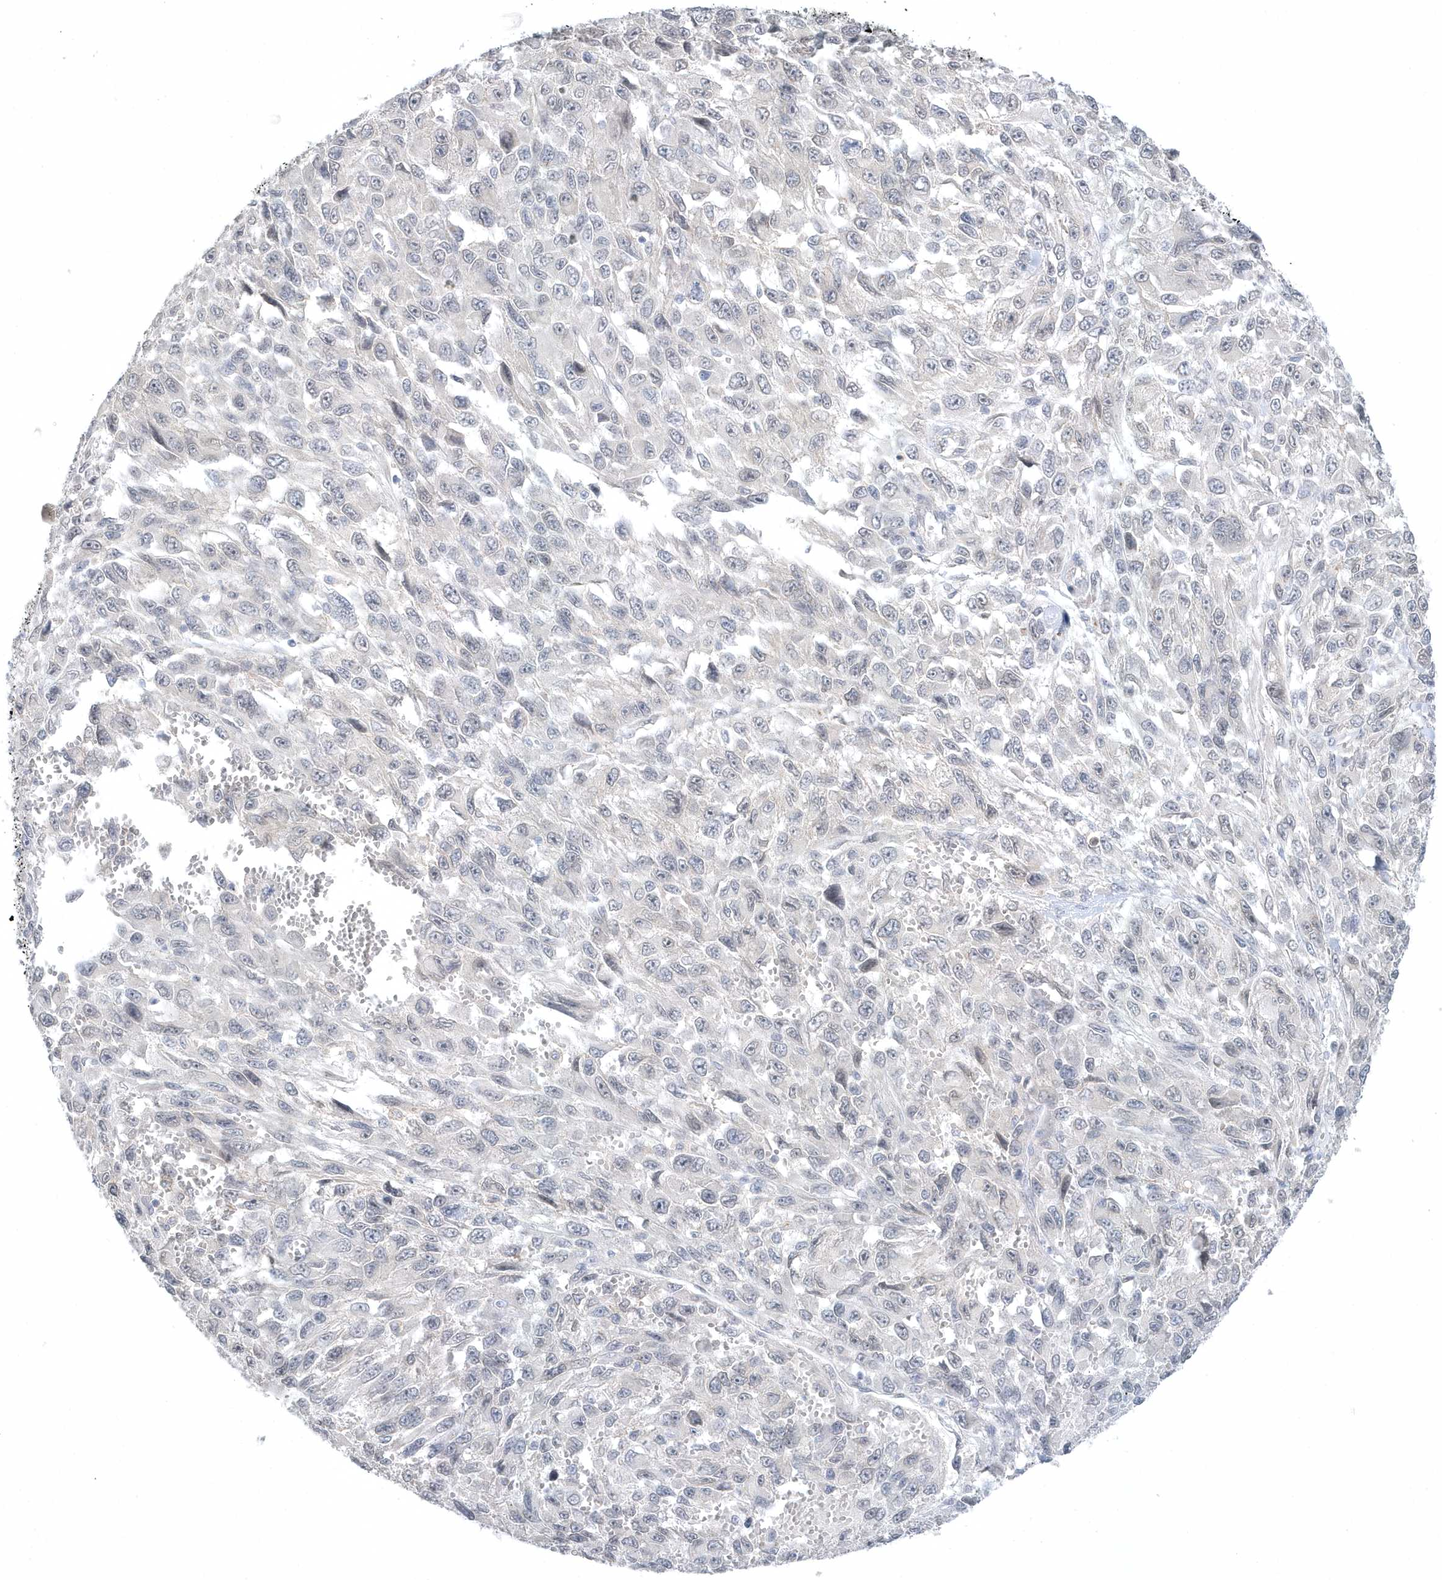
{"staining": {"intensity": "negative", "quantity": "none", "location": "none"}, "tissue": "melanoma", "cell_type": "Tumor cells", "image_type": "cancer", "snomed": [{"axis": "morphology", "description": "Malignant melanoma, NOS"}, {"axis": "topography", "description": "Skin"}], "caption": "This is an IHC photomicrograph of melanoma. There is no expression in tumor cells.", "gene": "ZC3H12D", "patient": {"sex": "female", "age": 96}}